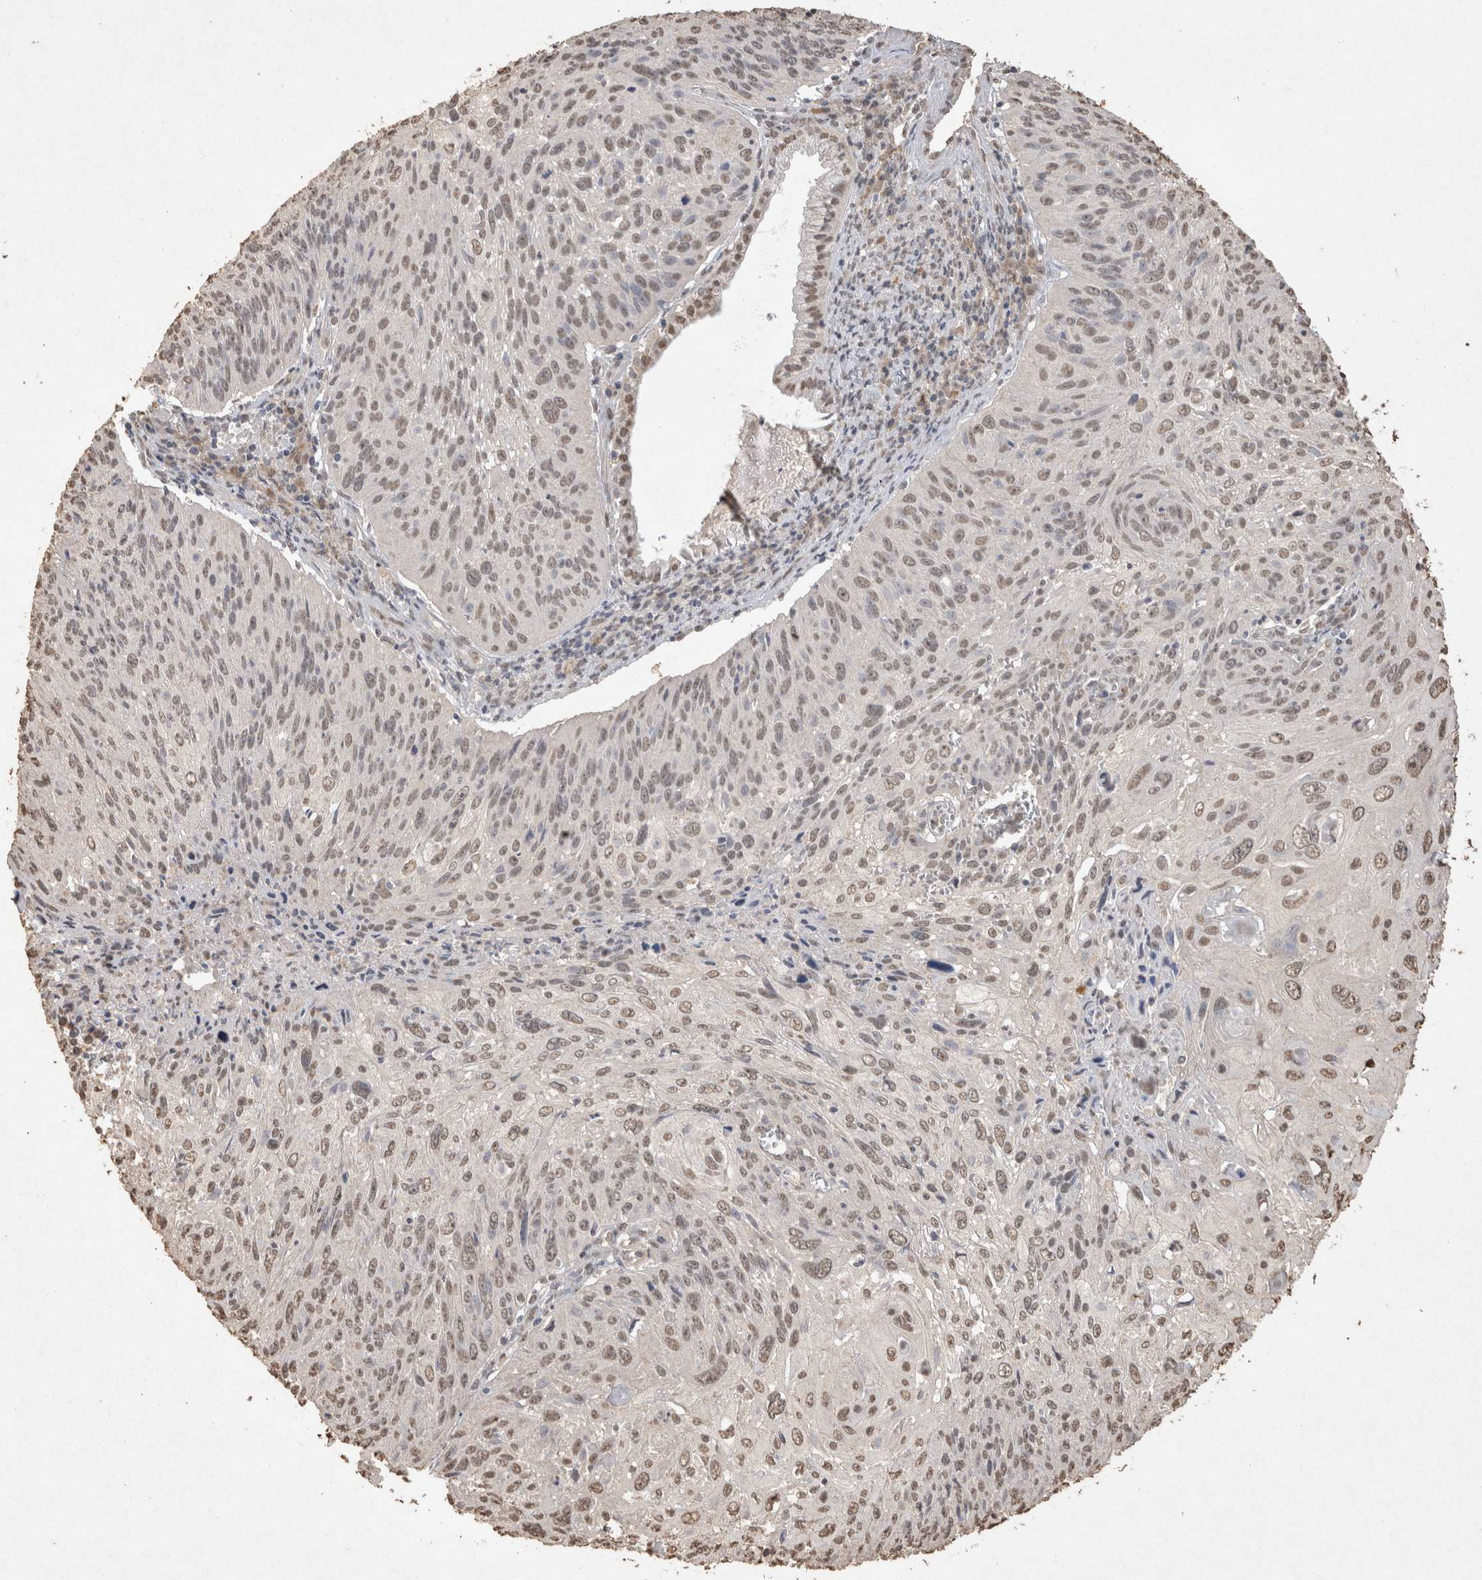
{"staining": {"intensity": "weak", "quantity": ">75%", "location": "nuclear"}, "tissue": "cervical cancer", "cell_type": "Tumor cells", "image_type": "cancer", "snomed": [{"axis": "morphology", "description": "Squamous cell carcinoma, NOS"}, {"axis": "topography", "description": "Cervix"}], "caption": "The image exhibits a brown stain indicating the presence of a protein in the nuclear of tumor cells in squamous cell carcinoma (cervical). The staining was performed using DAB to visualize the protein expression in brown, while the nuclei were stained in blue with hematoxylin (Magnification: 20x).", "gene": "MLX", "patient": {"sex": "female", "age": 51}}